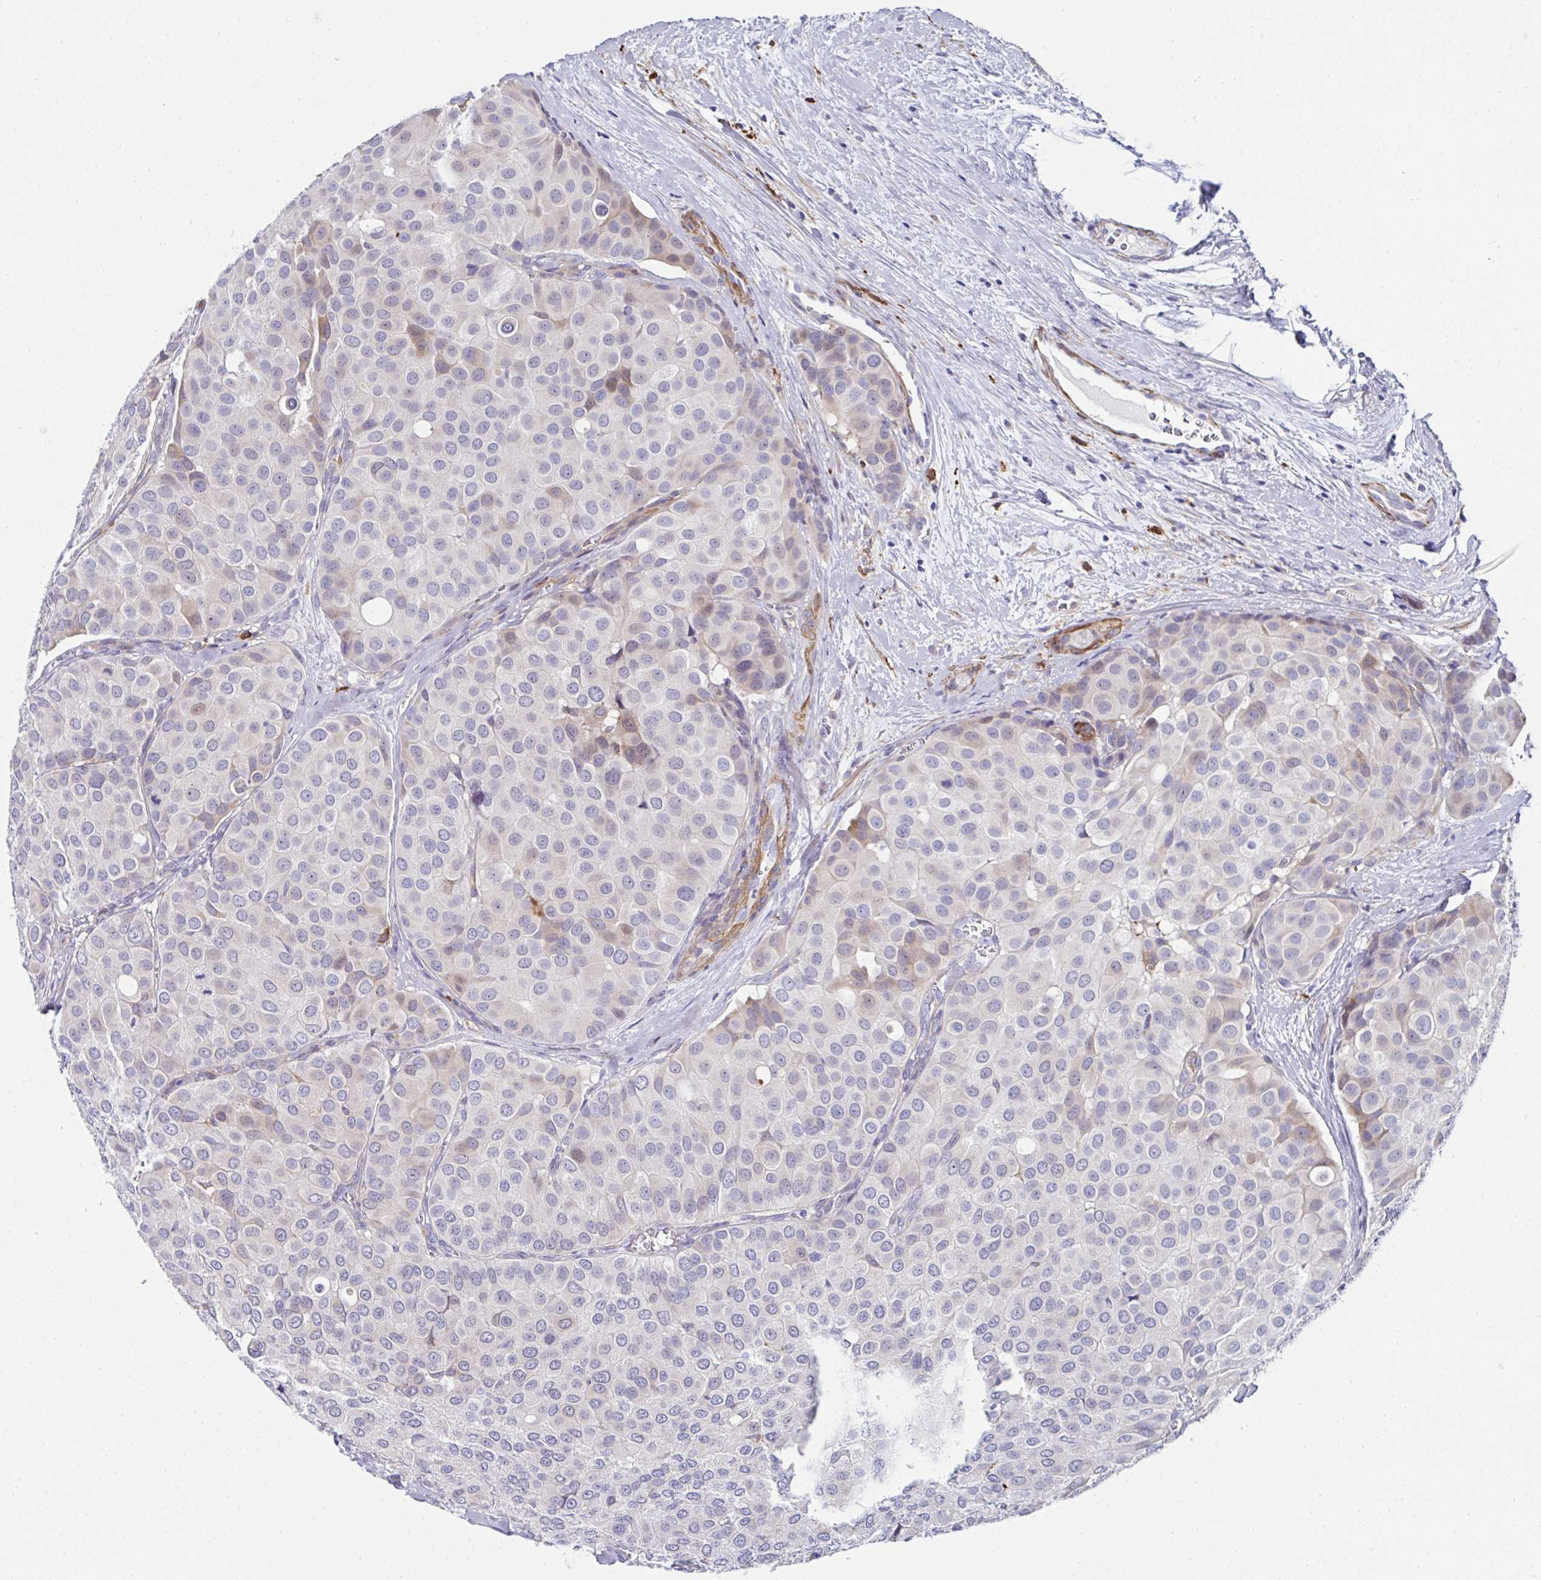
{"staining": {"intensity": "weak", "quantity": "<25%", "location": "cytoplasmic/membranous"}, "tissue": "breast cancer", "cell_type": "Tumor cells", "image_type": "cancer", "snomed": [{"axis": "morphology", "description": "Duct carcinoma"}, {"axis": "topography", "description": "Breast"}], "caption": "Tumor cells are negative for brown protein staining in intraductal carcinoma (breast). (DAB immunohistochemistry (IHC) visualized using brightfield microscopy, high magnification).", "gene": "FBXL13", "patient": {"sex": "female", "age": 70}}